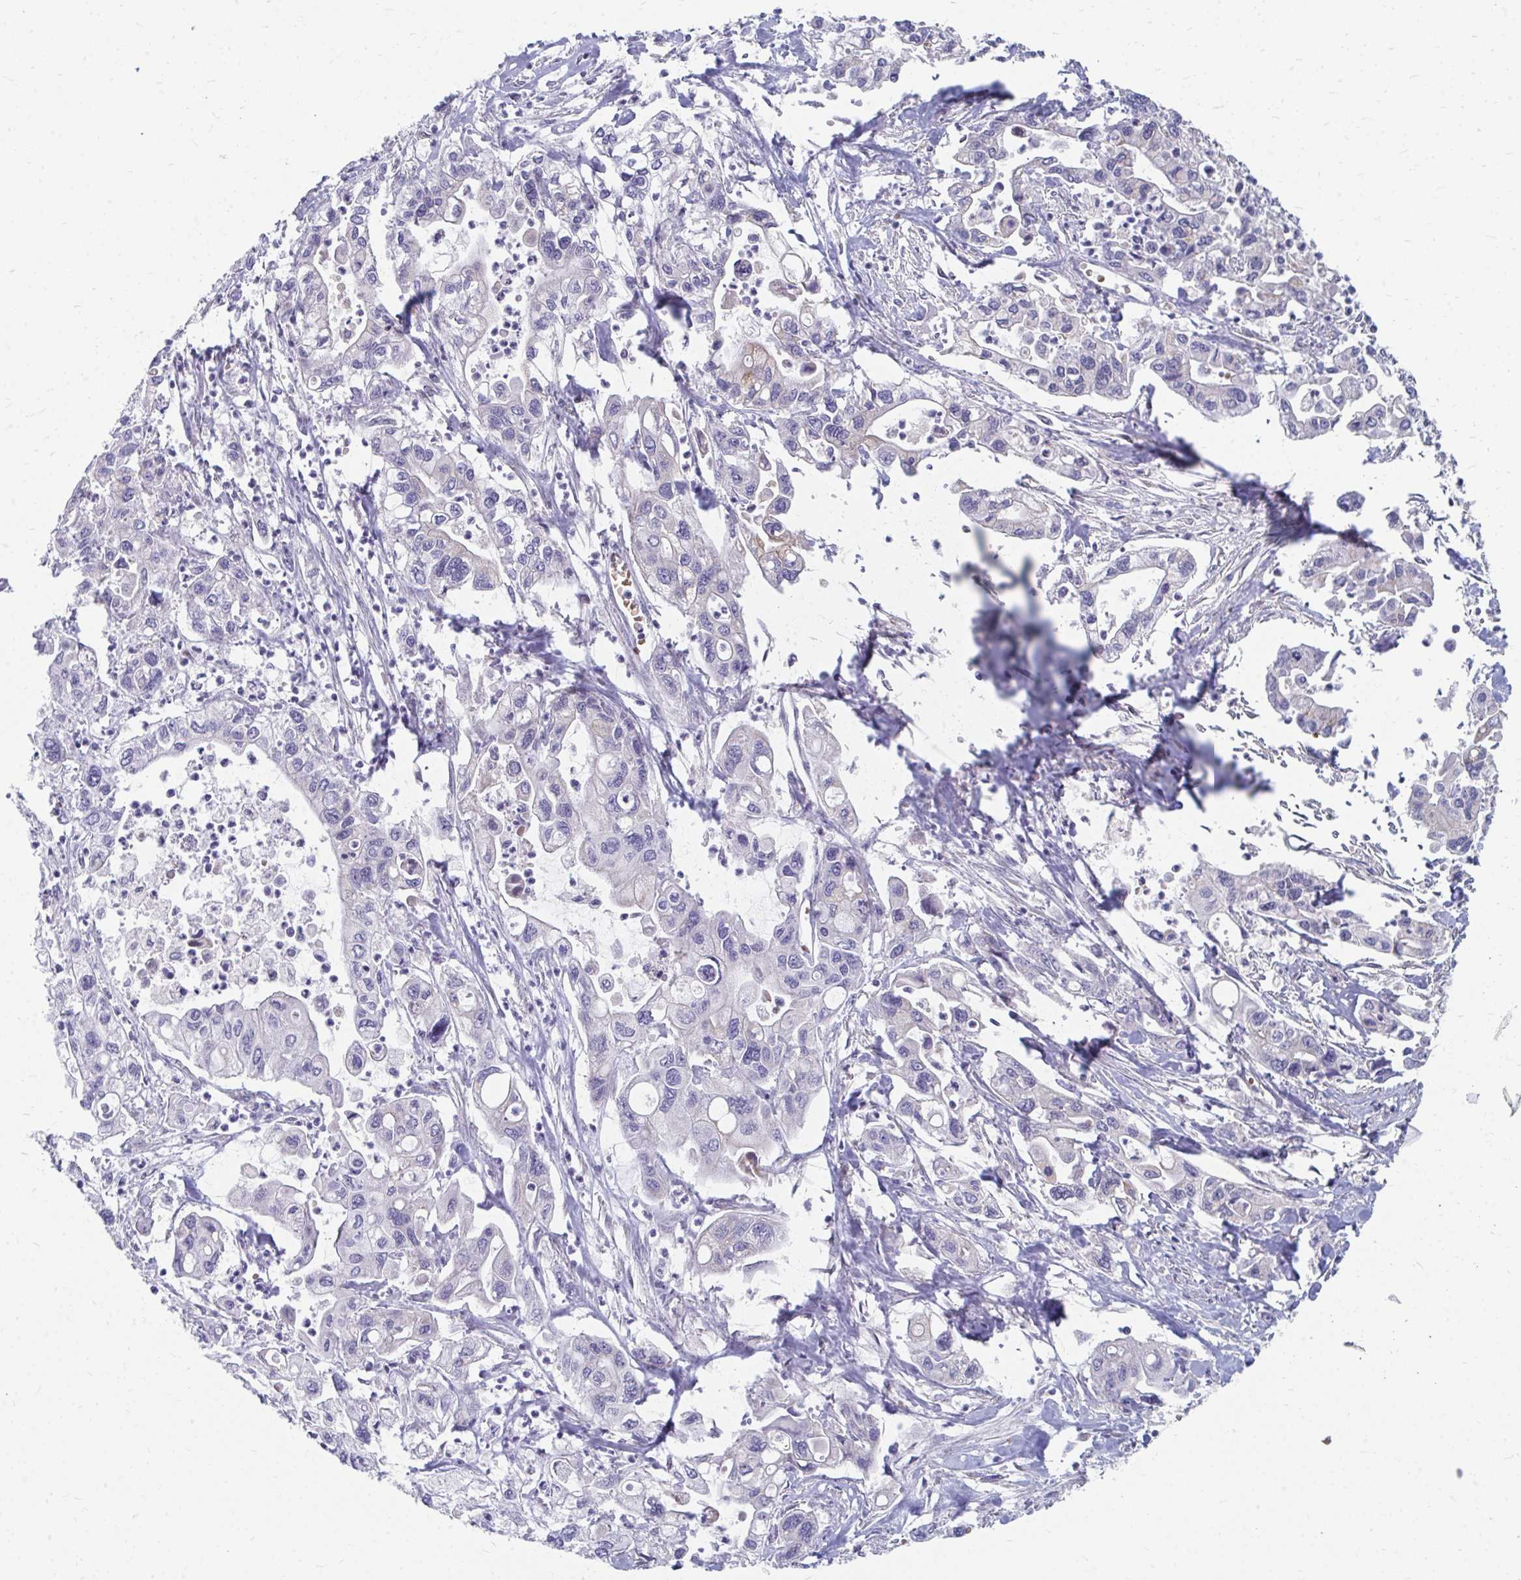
{"staining": {"intensity": "negative", "quantity": "none", "location": "none"}, "tissue": "pancreatic cancer", "cell_type": "Tumor cells", "image_type": "cancer", "snomed": [{"axis": "morphology", "description": "Adenocarcinoma, NOS"}, {"axis": "topography", "description": "Pancreas"}], "caption": "This is an IHC histopathology image of pancreatic adenocarcinoma. There is no staining in tumor cells.", "gene": "PABIR3", "patient": {"sex": "male", "age": 62}}